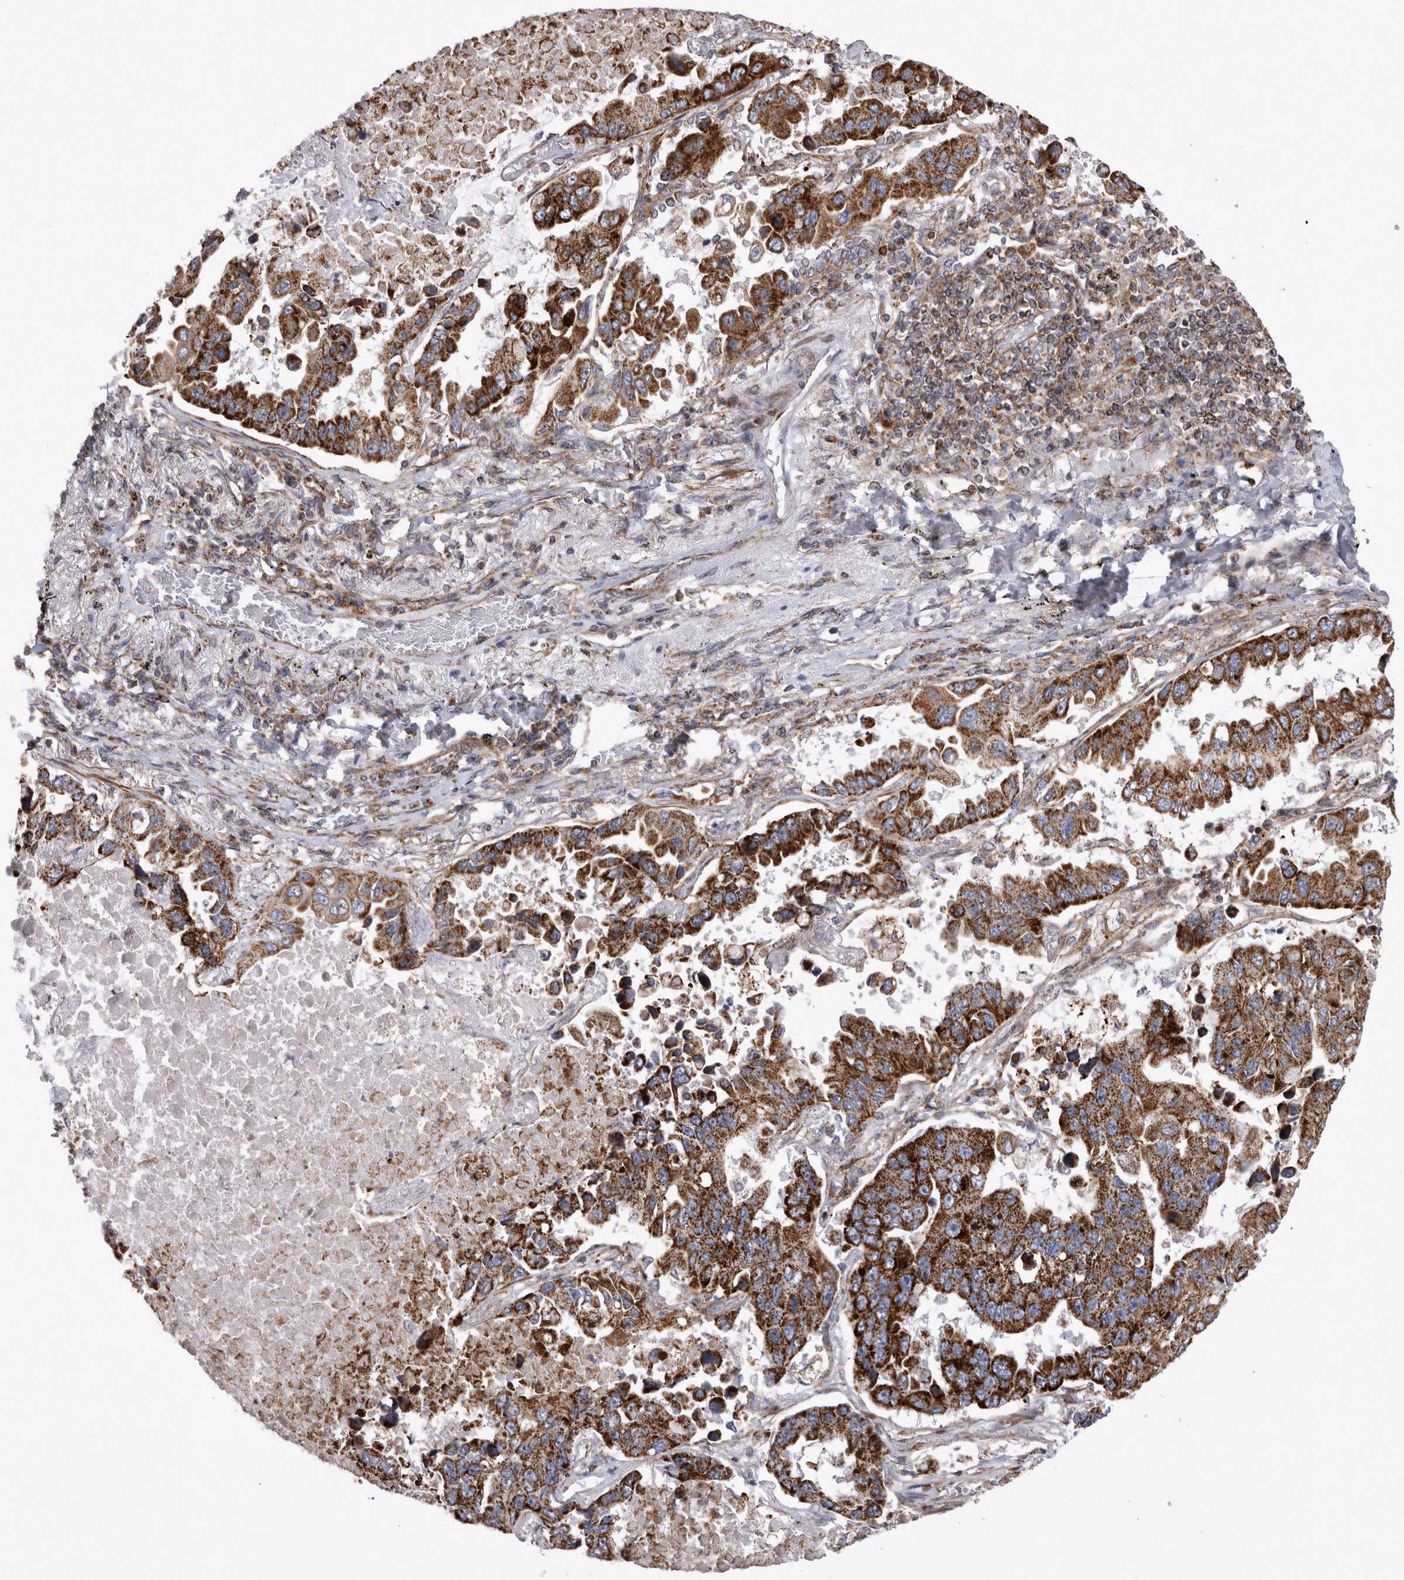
{"staining": {"intensity": "strong", "quantity": ">75%", "location": "cytoplasmic/membranous"}, "tissue": "lung cancer", "cell_type": "Tumor cells", "image_type": "cancer", "snomed": [{"axis": "morphology", "description": "Adenocarcinoma, NOS"}, {"axis": "topography", "description": "Lung"}], "caption": "Immunohistochemical staining of lung cancer (adenocarcinoma) reveals strong cytoplasmic/membranous protein staining in approximately >75% of tumor cells. (DAB = brown stain, brightfield microscopy at high magnification).", "gene": "TSPOAP1", "patient": {"sex": "male", "age": 64}}